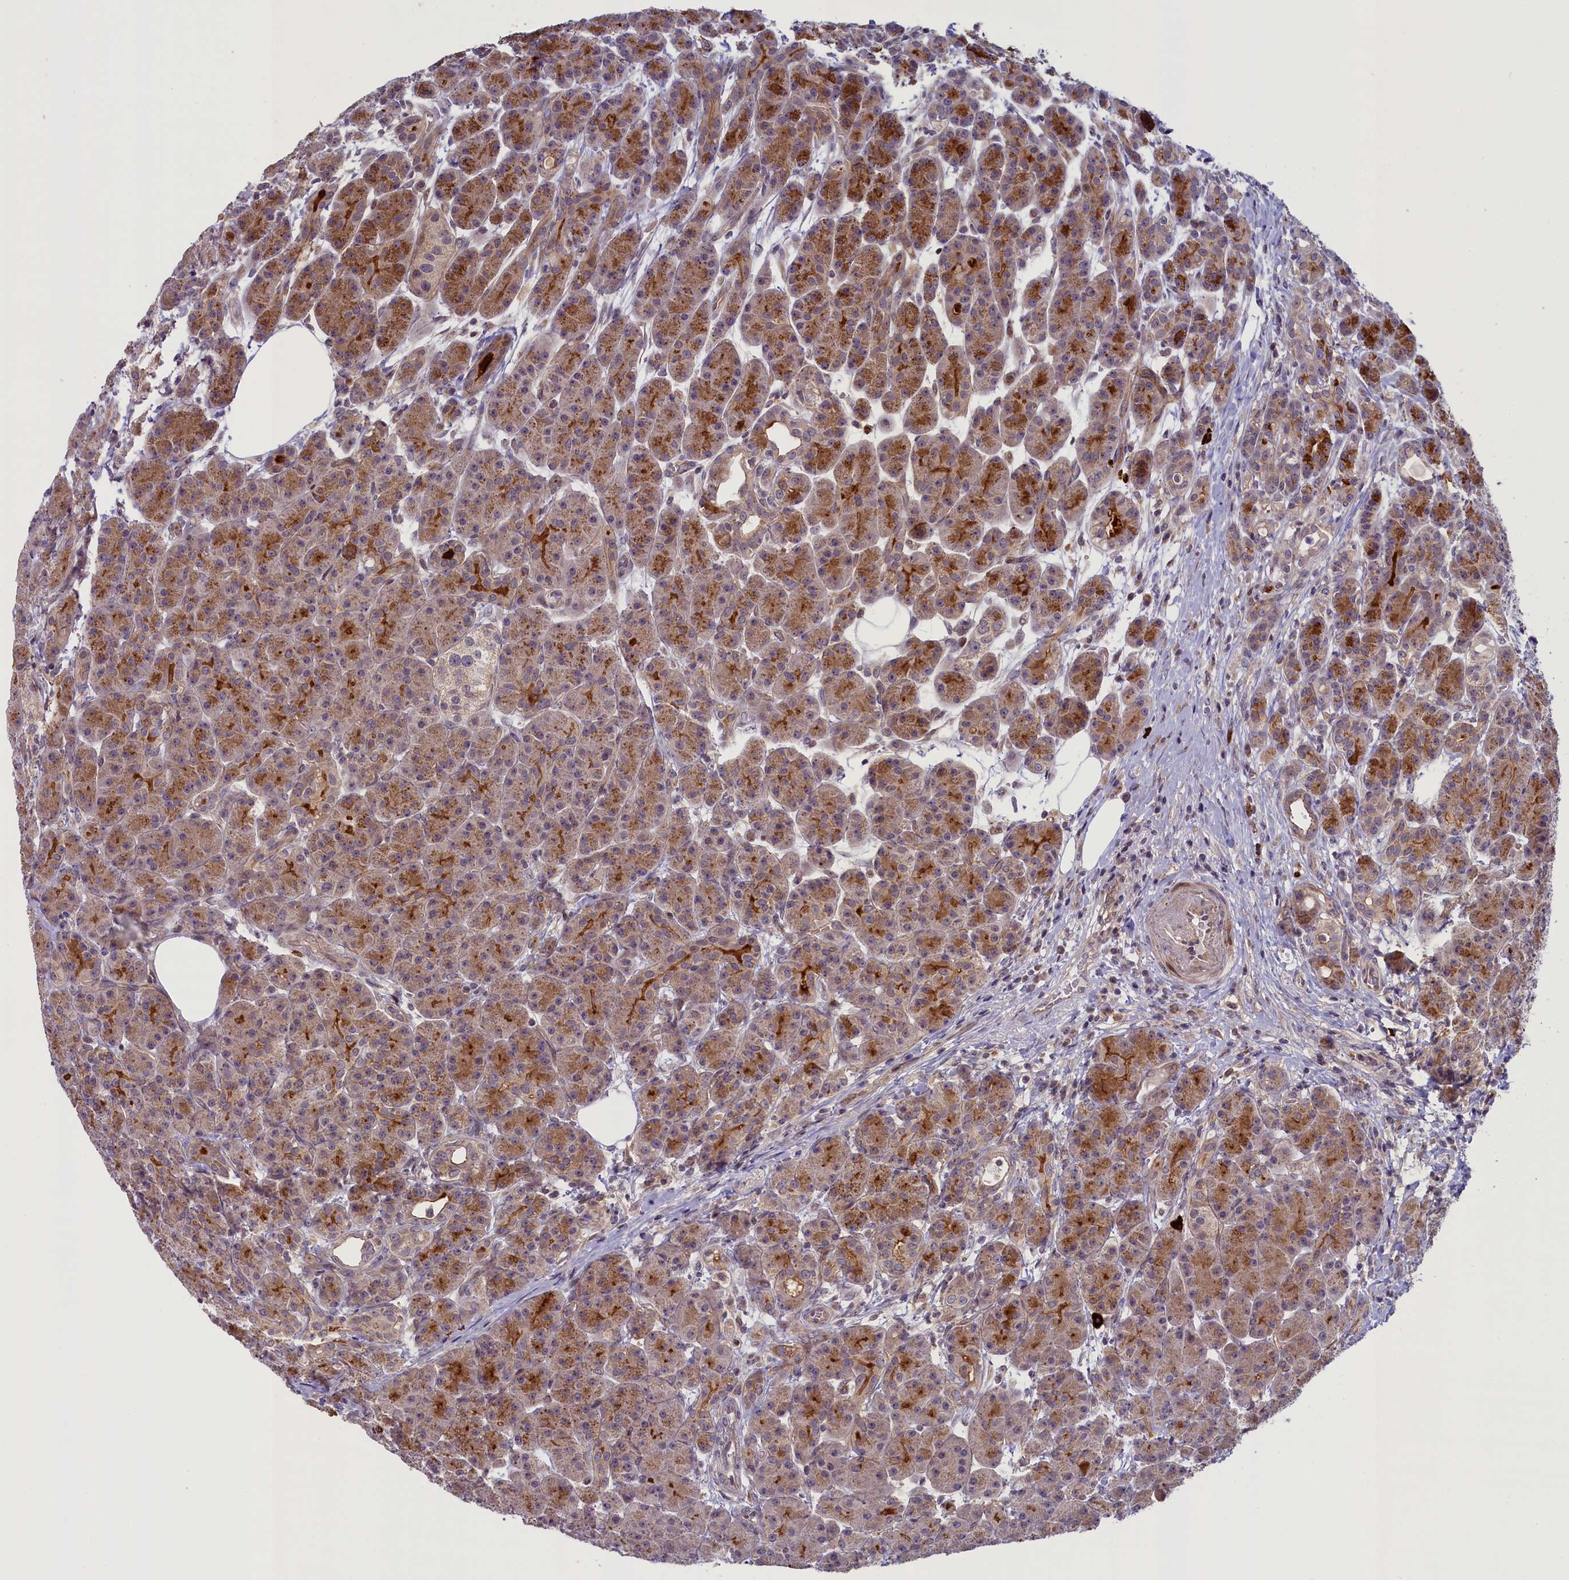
{"staining": {"intensity": "strong", "quantity": ">75%", "location": "cytoplasmic/membranous"}, "tissue": "pancreas", "cell_type": "Exocrine glandular cells", "image_type": "normal", "snomed": [{"axis": "morphology", "description": "Normal tissue, NOS"}, {"axis": "topography", "description": "Pancreas"}], "caption": "Immunohistochemistry (IHC) histopathology image of unremarkable pancreas stained for a protein (brown), which displays high levels of strong cytoplasmic/membranous positivity in about >75% of exocrine glandular cells.", "gene": "CCL23", "patient": {"sex": "male", "age": 63}}